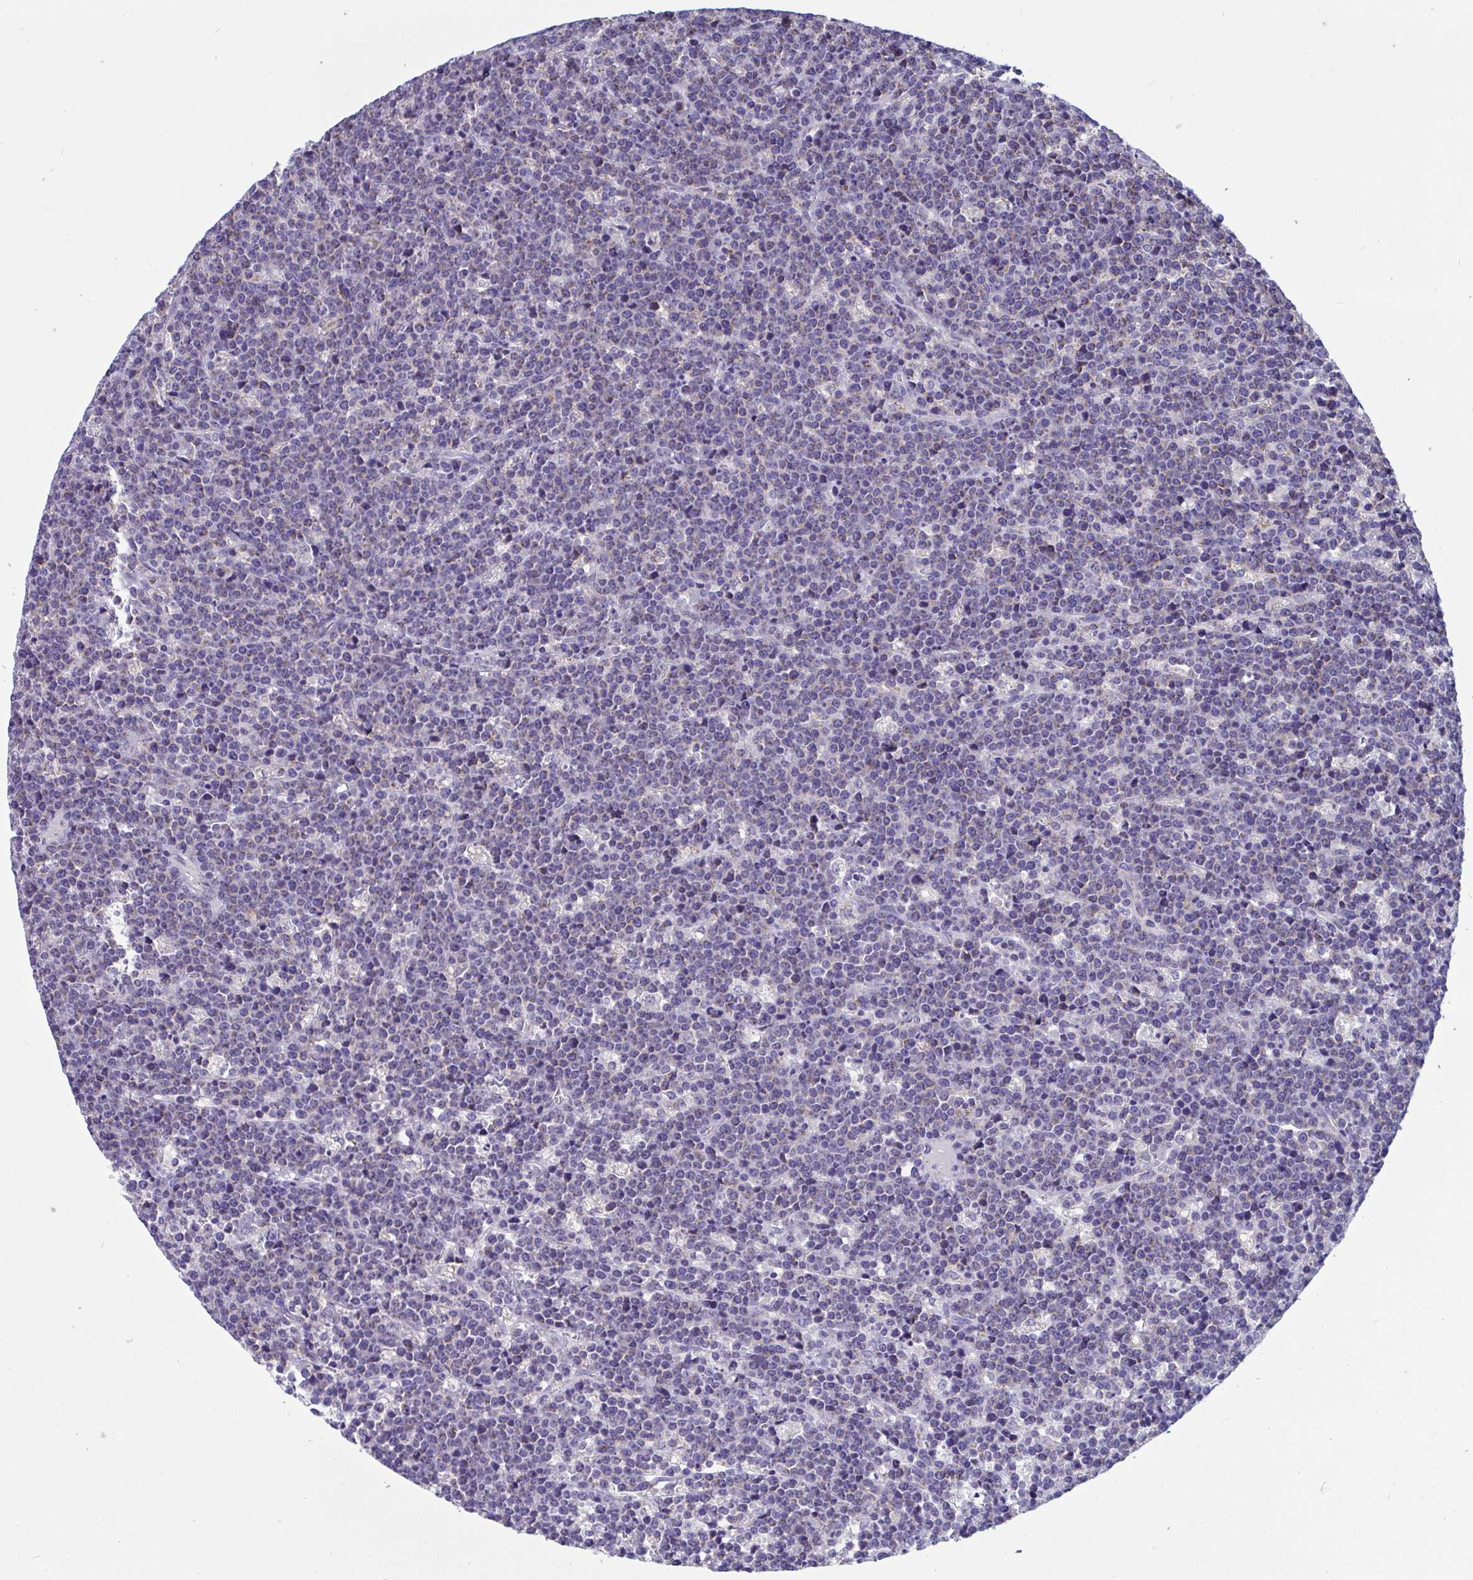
{"staining": {"intensity": "weak", "quantity": "<25%", "location": "cytoplasmic/membranous"}, "tissue": "lymphoma", "cell_type": "Tumor cells", "image_type": "cancer", "snomed": [{"axis": "morphology", "description": "Malignant lymphoma, non-Hodgkin's type, High grade"}, {"axis": "topography", "description": "Ovary"}], "caption": "Human lymphoma stained for a protein using immunohistochemistry demonstrates no positivity in tumor cells.", "gene": "OR13A1", "patient": {"sex": "female", "age": 56}}